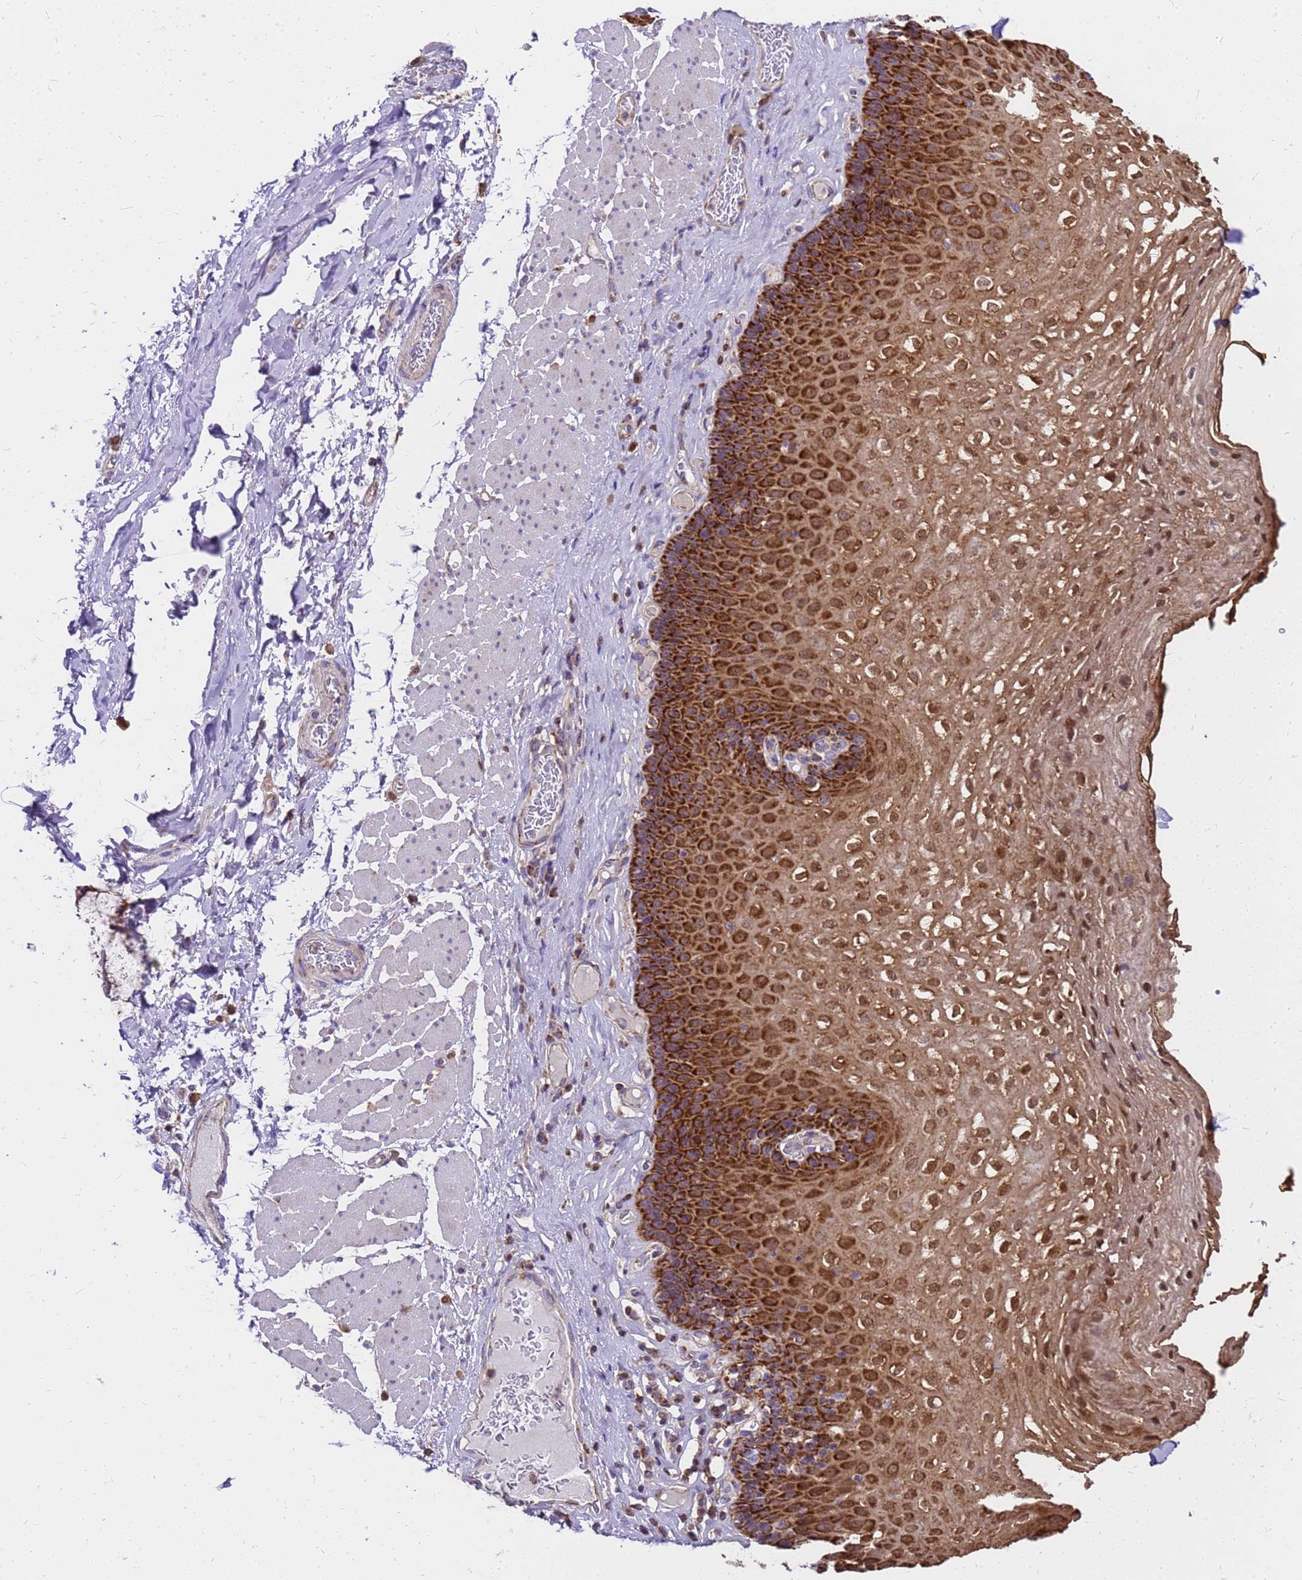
{"staining": {"intensity": "strong", "quantity": ">75%", "location": "cytoplasmic/membranous,nuclear"}, "tissue": "esophagus", "cell_type": "Squamous epithelial cells", "image_type": "normal", "snomed": [{"axis": "morphology", "description": "Normal tissue, NOS"}, {"axis": "topography", "description": "Esophagus"}], "caption": "Immunohistochemistry (IHC) of normal human esophagus displays high levels of strong cytoplasmic/membranous,nuclear expression in approximately >75% of squamous epithelial cells.", "gene": "MRPS26", "patient": {"sex": "female", "age": 66}}